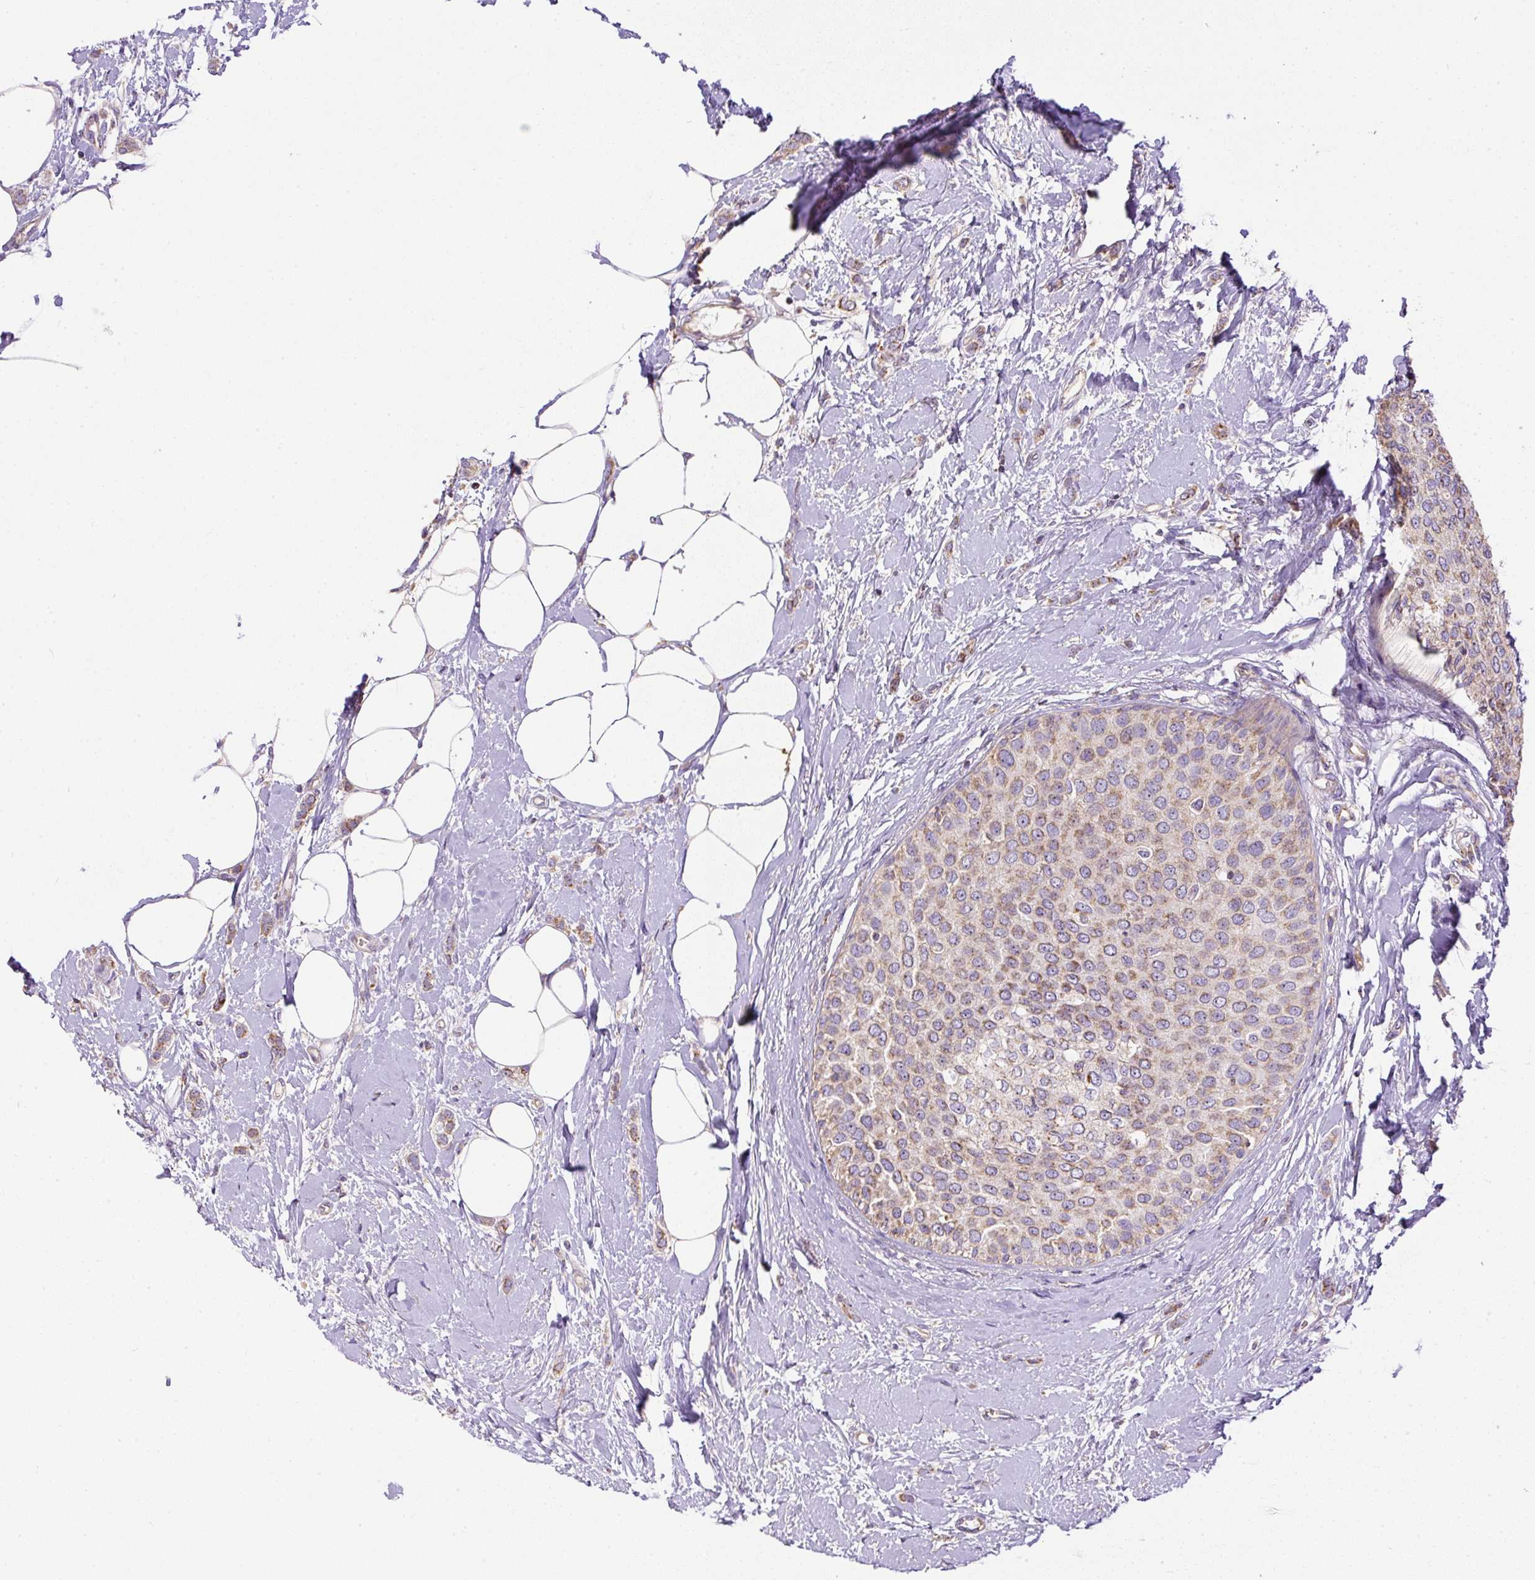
{"staining": {"intensity": "weak", "quantity": ">75%", "location": "cytoplasmic/membranous"}, "tissue": "breast cancer", "cell_type": "Tumor cells", "image_type": "cancer", "snomed": [{"axis": "morphology", "description": "Duct carcinoma"}, {"axis": "topography", "description": "Breast"}], "caption": "Breast cancer (invasive ductal carcinoma) was stained to show a protein in brown. There is low levels of weak cytoplasmic/membranous expression in approximately >75% of tumor cells.", "gene": "NDUFAF2", "patient": {"sex": "female", "age": 72}}